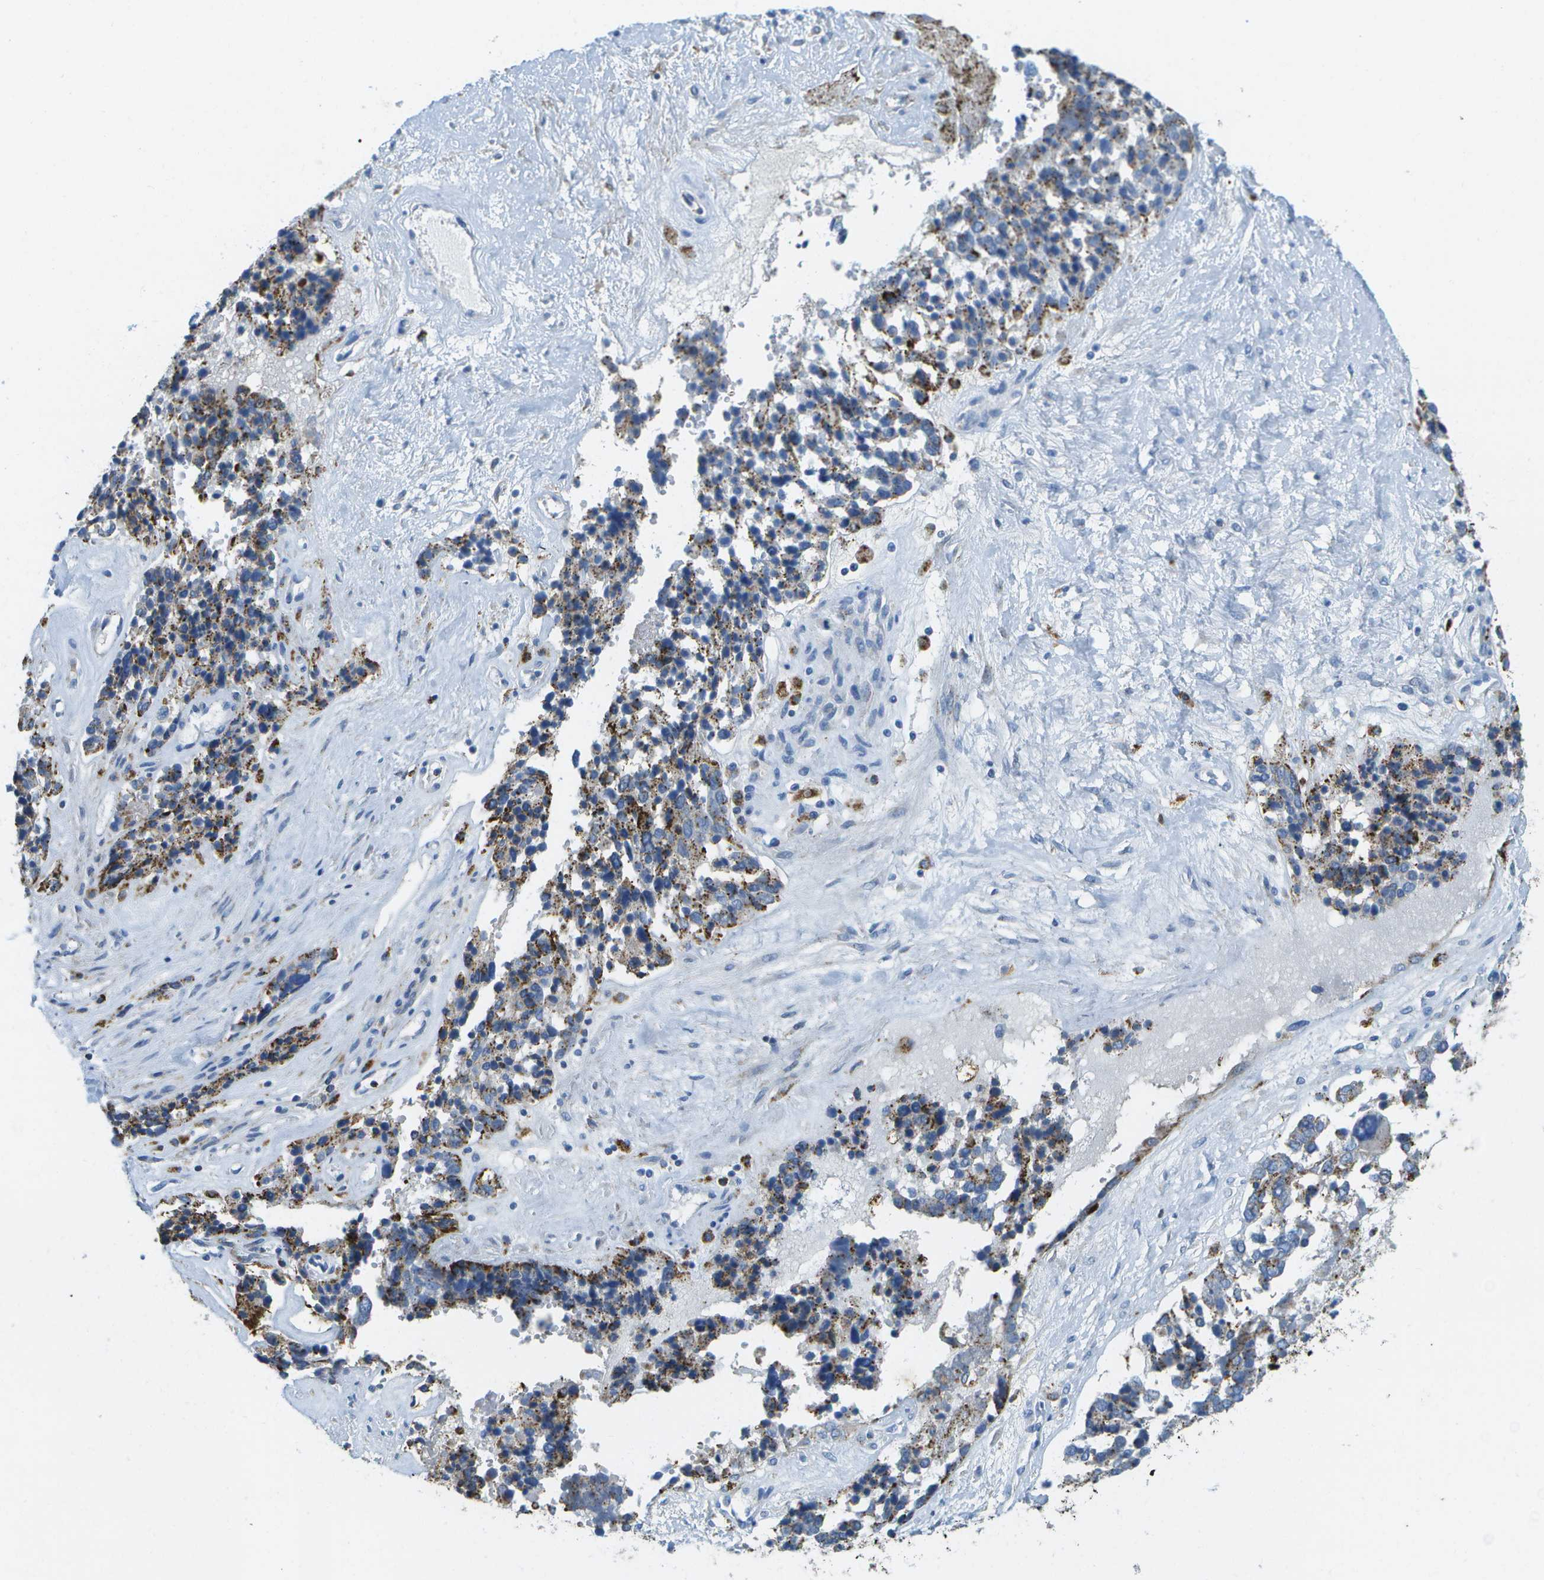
{"staining": {"intensity": "moderate", "quantity": ">75%", "location": "cytoplasmic/membranous"}, "tissue": "ovarian cancer", "cell_type": "Tumor cells", "image_type": "cancer", "snomed": [{"axis": "morphology", "description": "Cystadenocarcinoma, serous, NOS"}, {"axis": "topography", "description": "Ovary"}], "caption": "Ovarian cancer tissue demonstrates moderate cytoplasmic/membranous expression in approximately >75% of tumor cells (Stains: DAB (3,3'-diaminobenzidine) in brown, nuclei in blue, Microscopy: brightfield microscopy at high magnification).", "gene": "PRCP", "patient": {"sex": "female", "age": 44}}